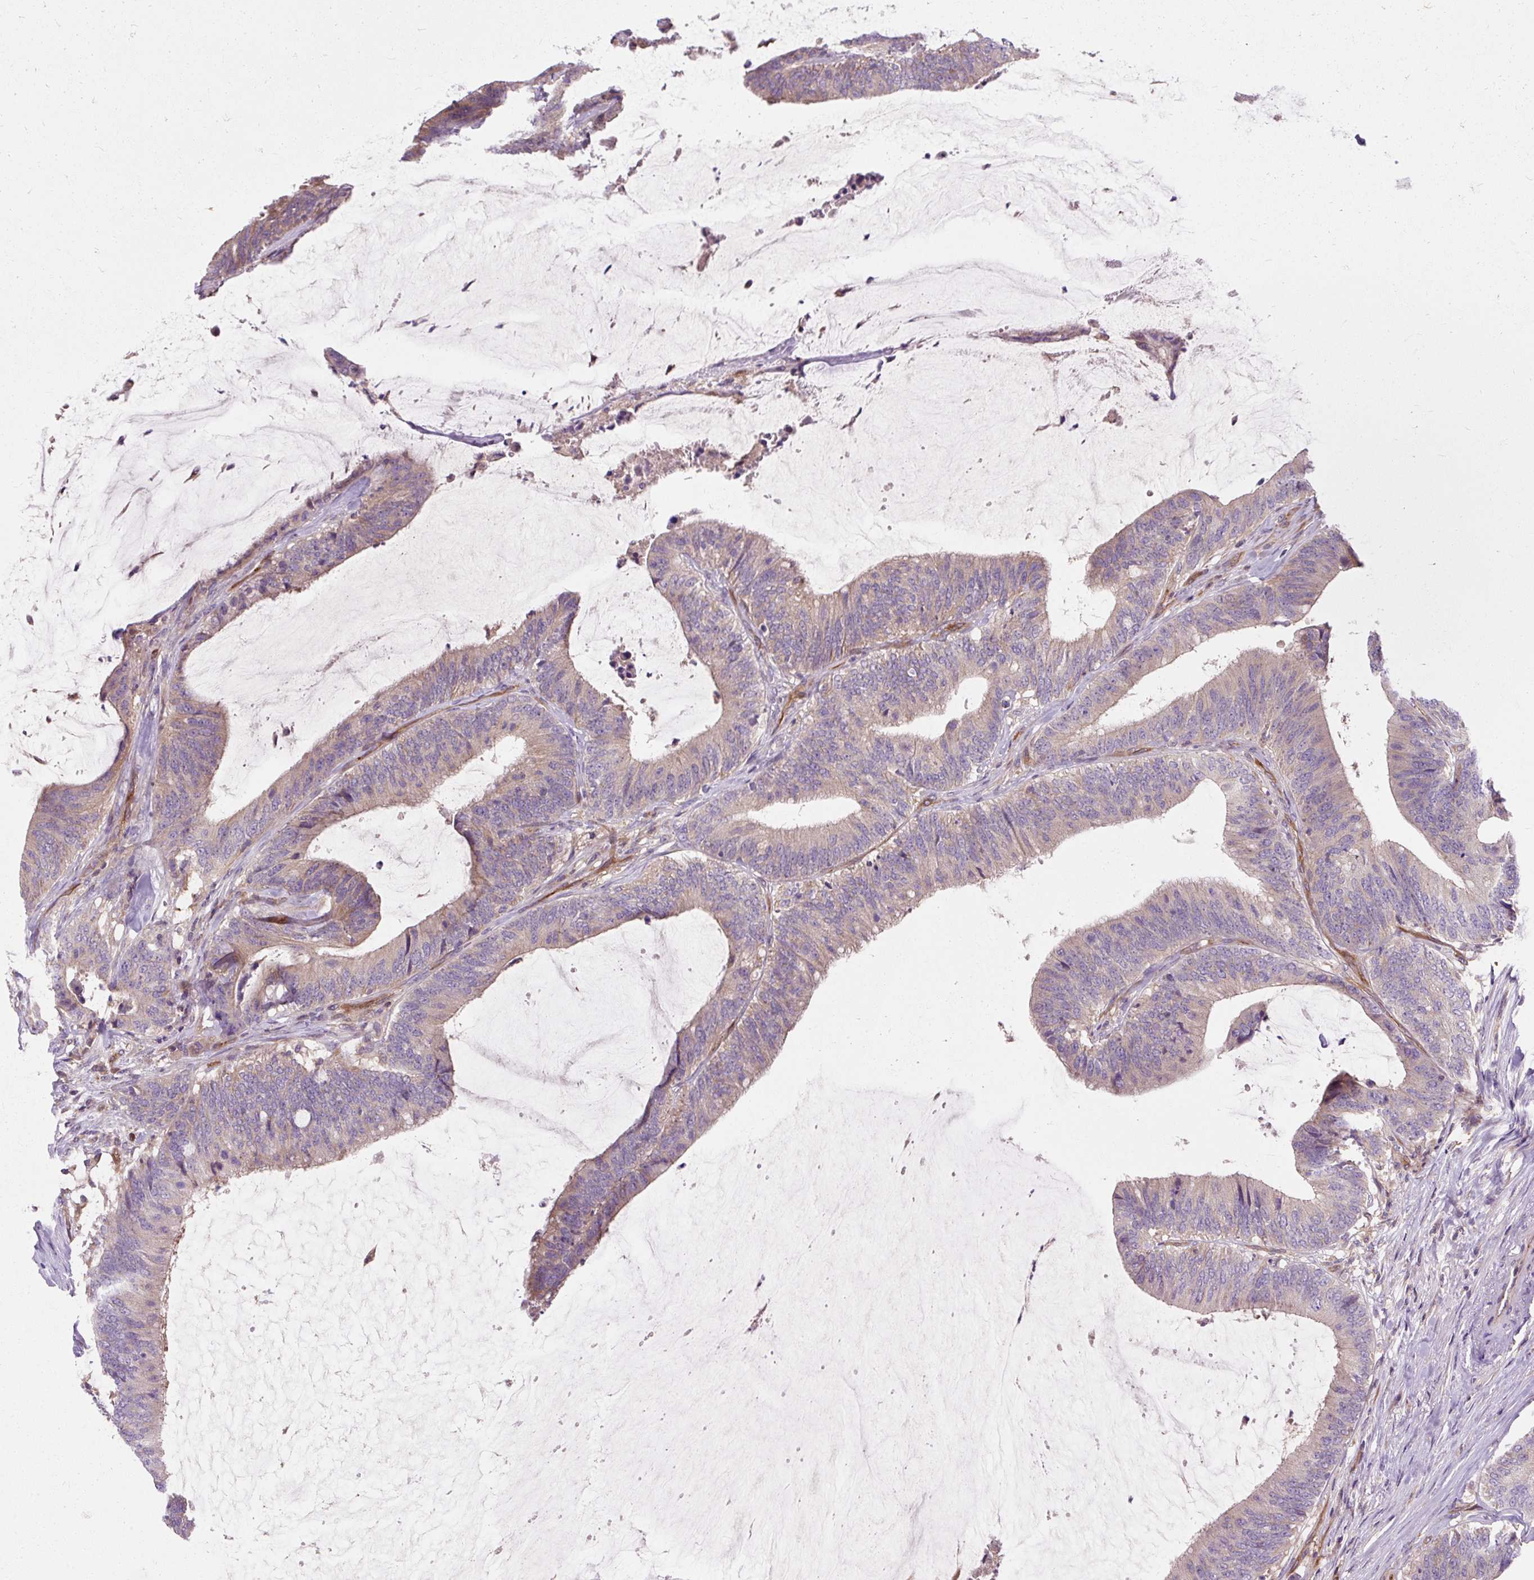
{"staining": {"intensity": "weak", "quantity": "25%-75%", "location": "cytoplasmic/membranous"}, "tissue": "colorectal cancer", "cell_type": "Tumor cells", "image_type": "cancer", "snomed": [{"axis": "morphology", "description": "Adenocarcinoma, NOS"}, {"axis": "topography", "description": "Colon"}], "caption": "Immunohistochemistry (IHC) of human colorectal cancer shows low levels of weak cytoplasmic/membranous expression in approximately 25%-75% of tumor cells.", "gene": "PCDHGB3", "patient": {"sex": "female", "age": 43}}